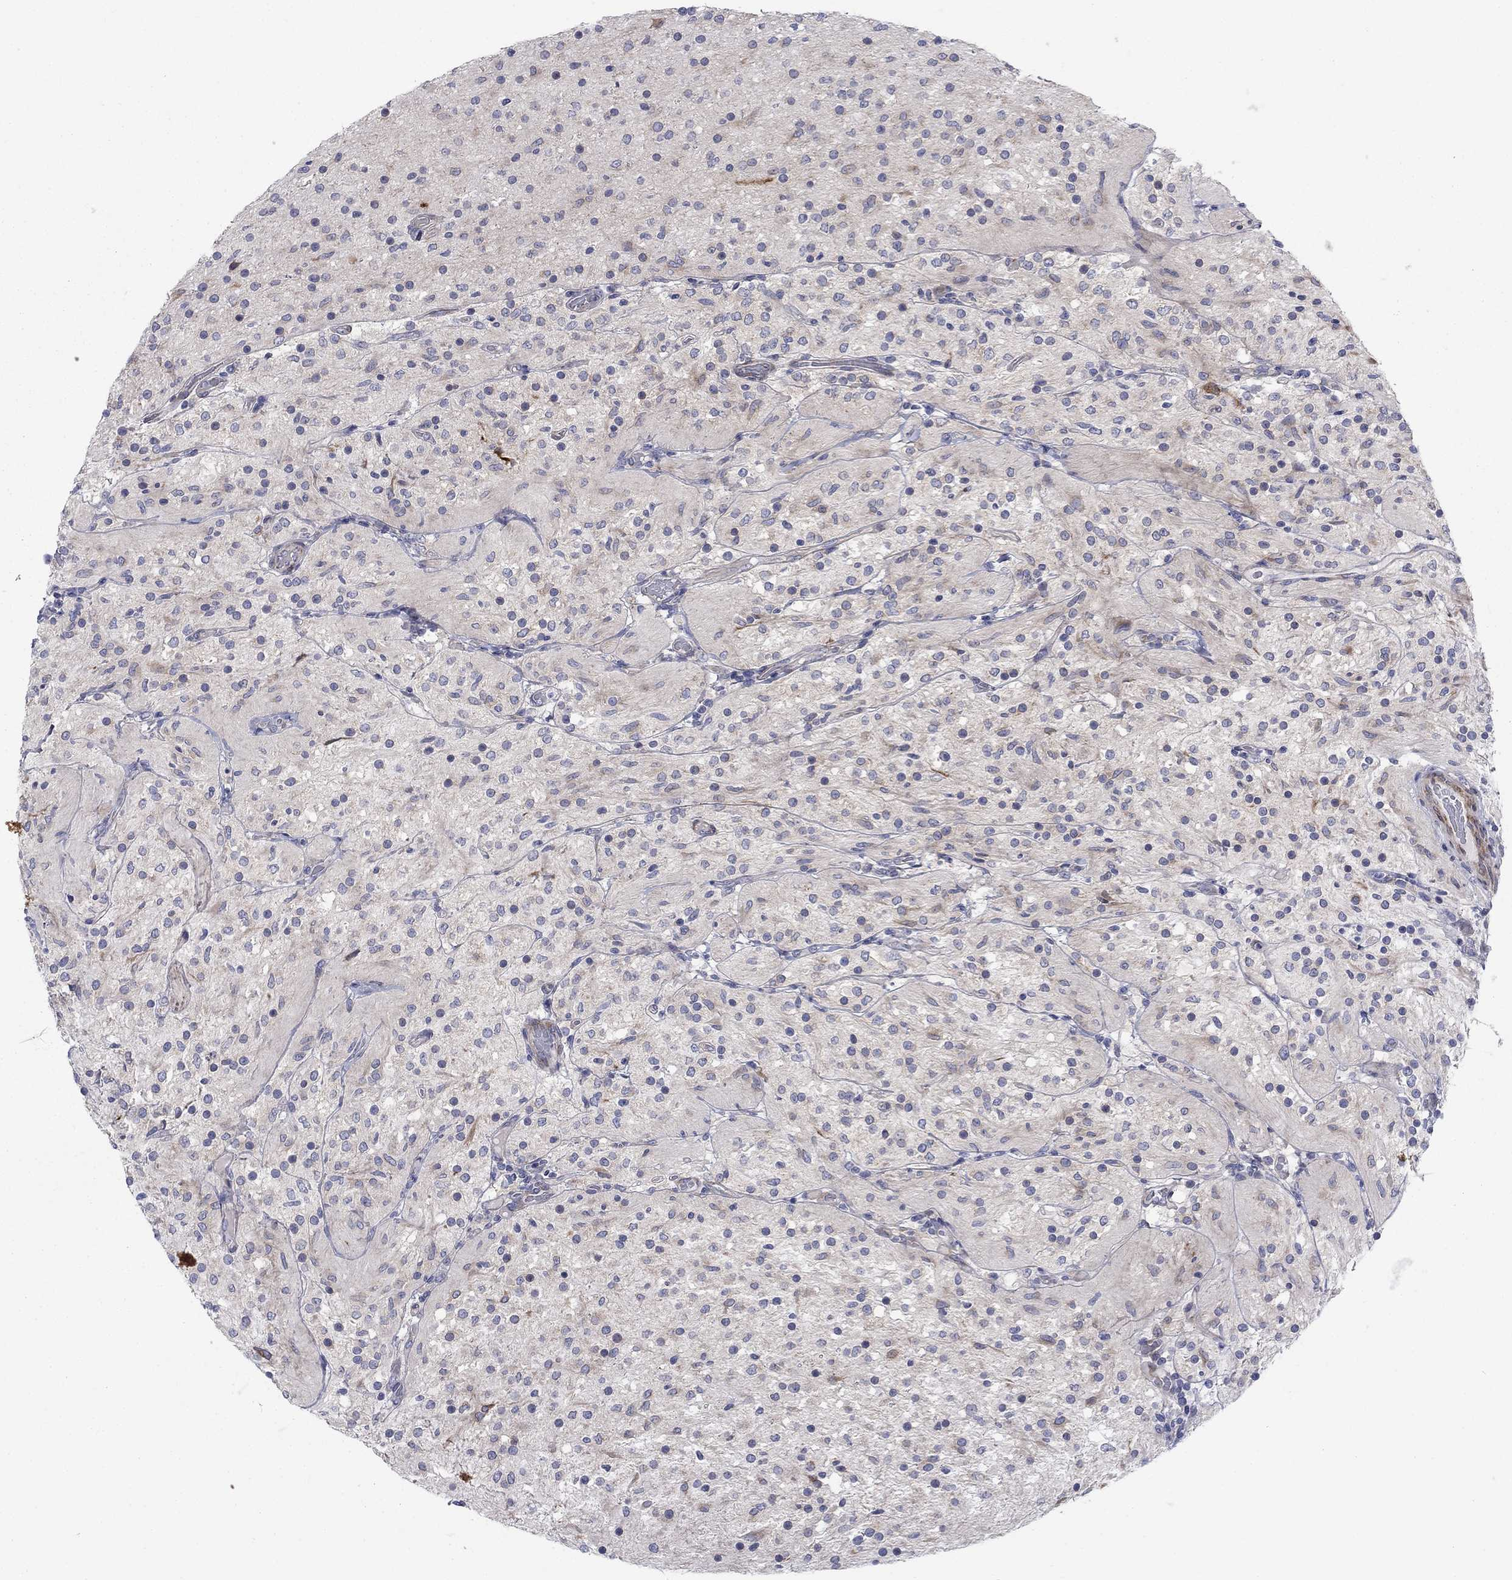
{"staining": {"intensity": "moderate", "quantity": "<25%", "location": "cytoplasmic/membranous"}, "tissue": "glioma", "cell_type": "Tumor cells", "image_type": "cancer", "snomed": [{"axis": "morphology", "description": "Glioma, malignant, Low grade"}, {"axis": "topography", "description": "Brain"}], "caption": "A histopathology image of human malignant glioma (low-grade) stained for a protein displays moderate cytoplasmic/membranous brown staining in tumor cells.", "gene": "FXR1", "patient": {"sex": "male", "age": 3}}